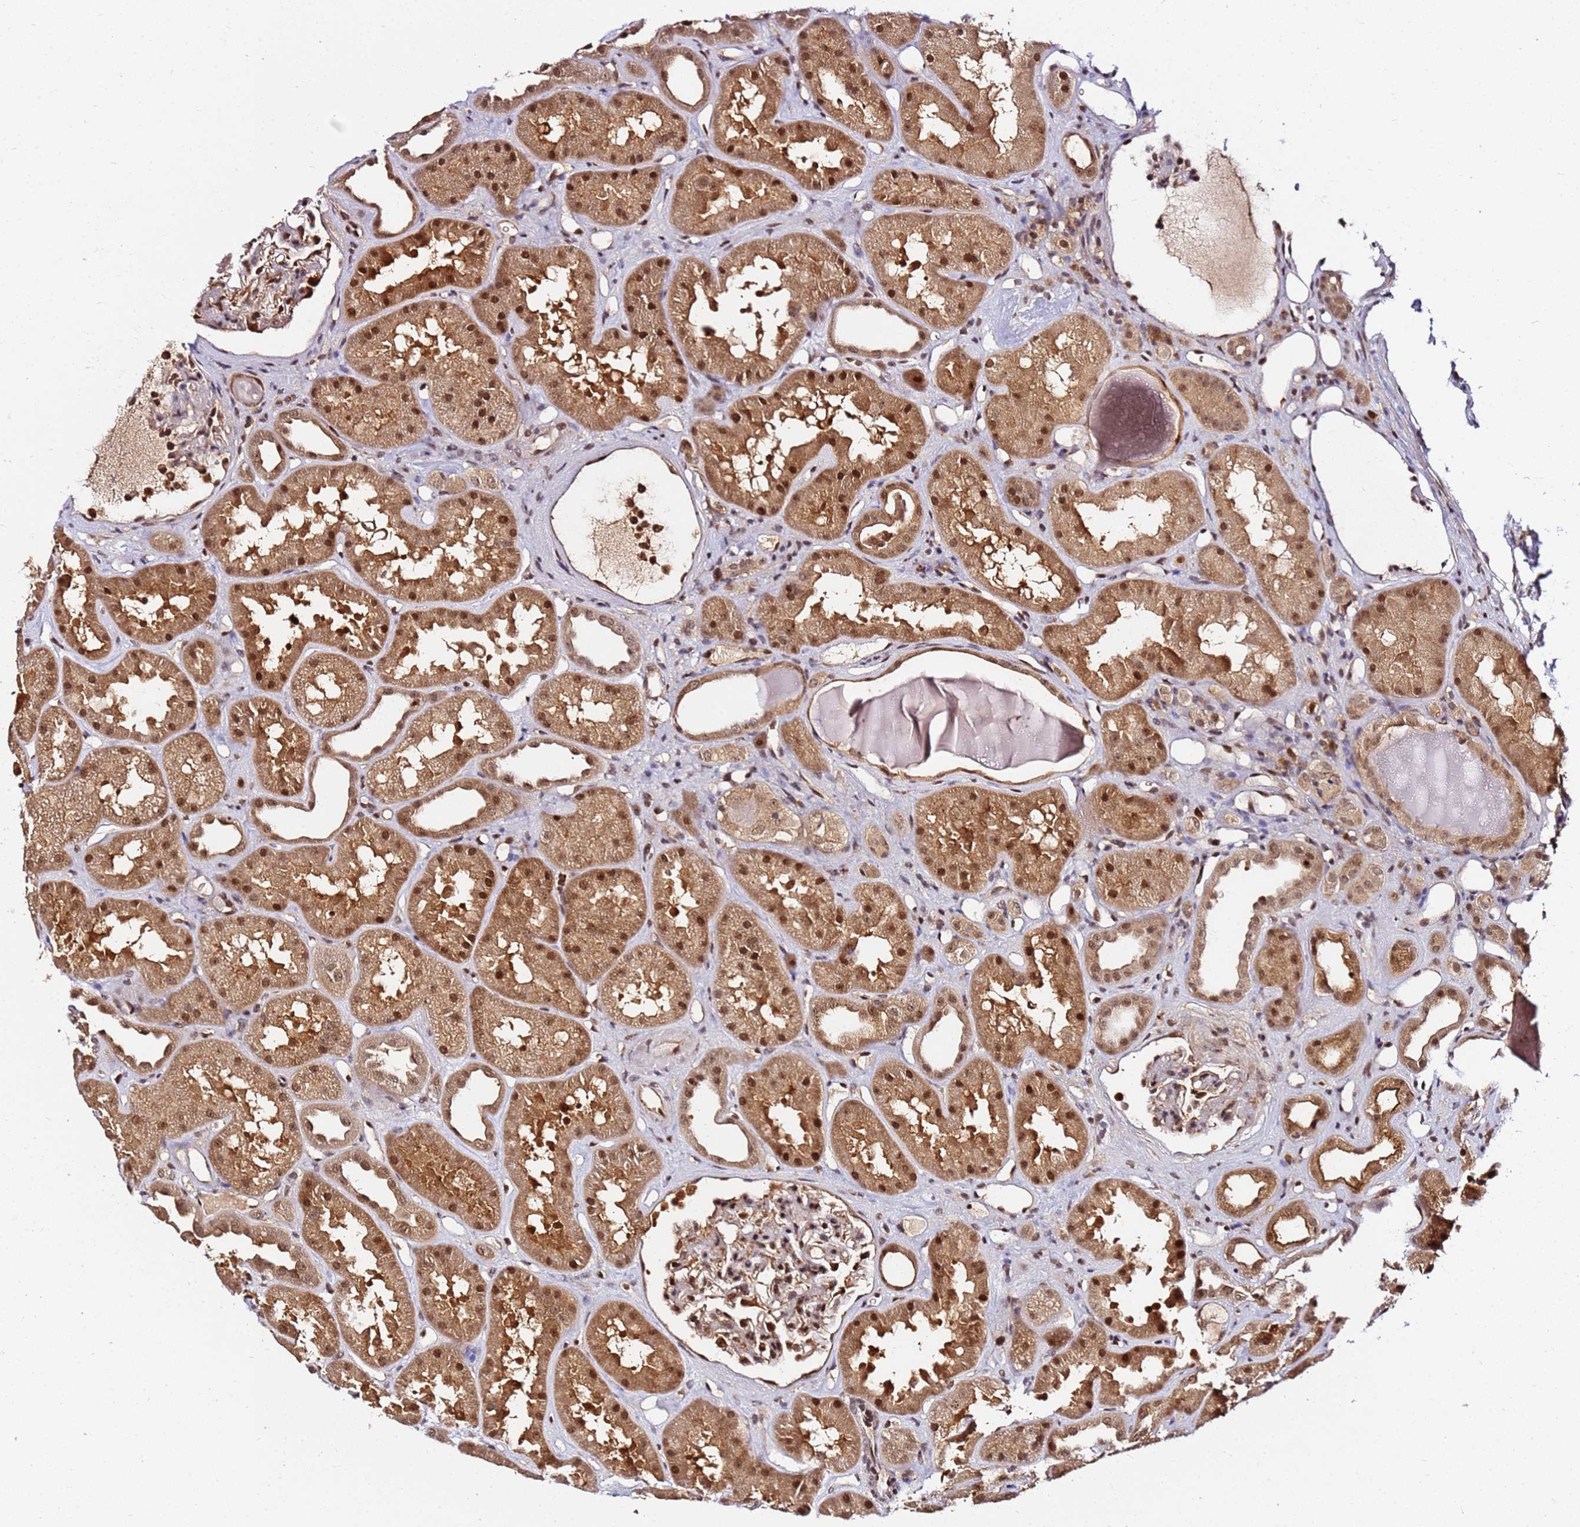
{"staining": {"intensity": "moderate", "quantity": "25%-75%", "location": "cytoplasmic/membranous,nuclear"}, "tissue": "kidney", "cell_type": "Cells in glomeruli", "image_type": "normal", "snomed": [{"axis": "morphology", "description": "Normal tissue, NOS"}, {"axis": "topography", "description": "Kidney"}], "caption": "Brown immunohistochemical staining in benign human kidney reveals moderate cytoplasmic/membranous,nuclear expression in about 25%-75% of cells in glomeruli.", "gene": "RGS18", "patient": {"sex": "male", "age": 61}}